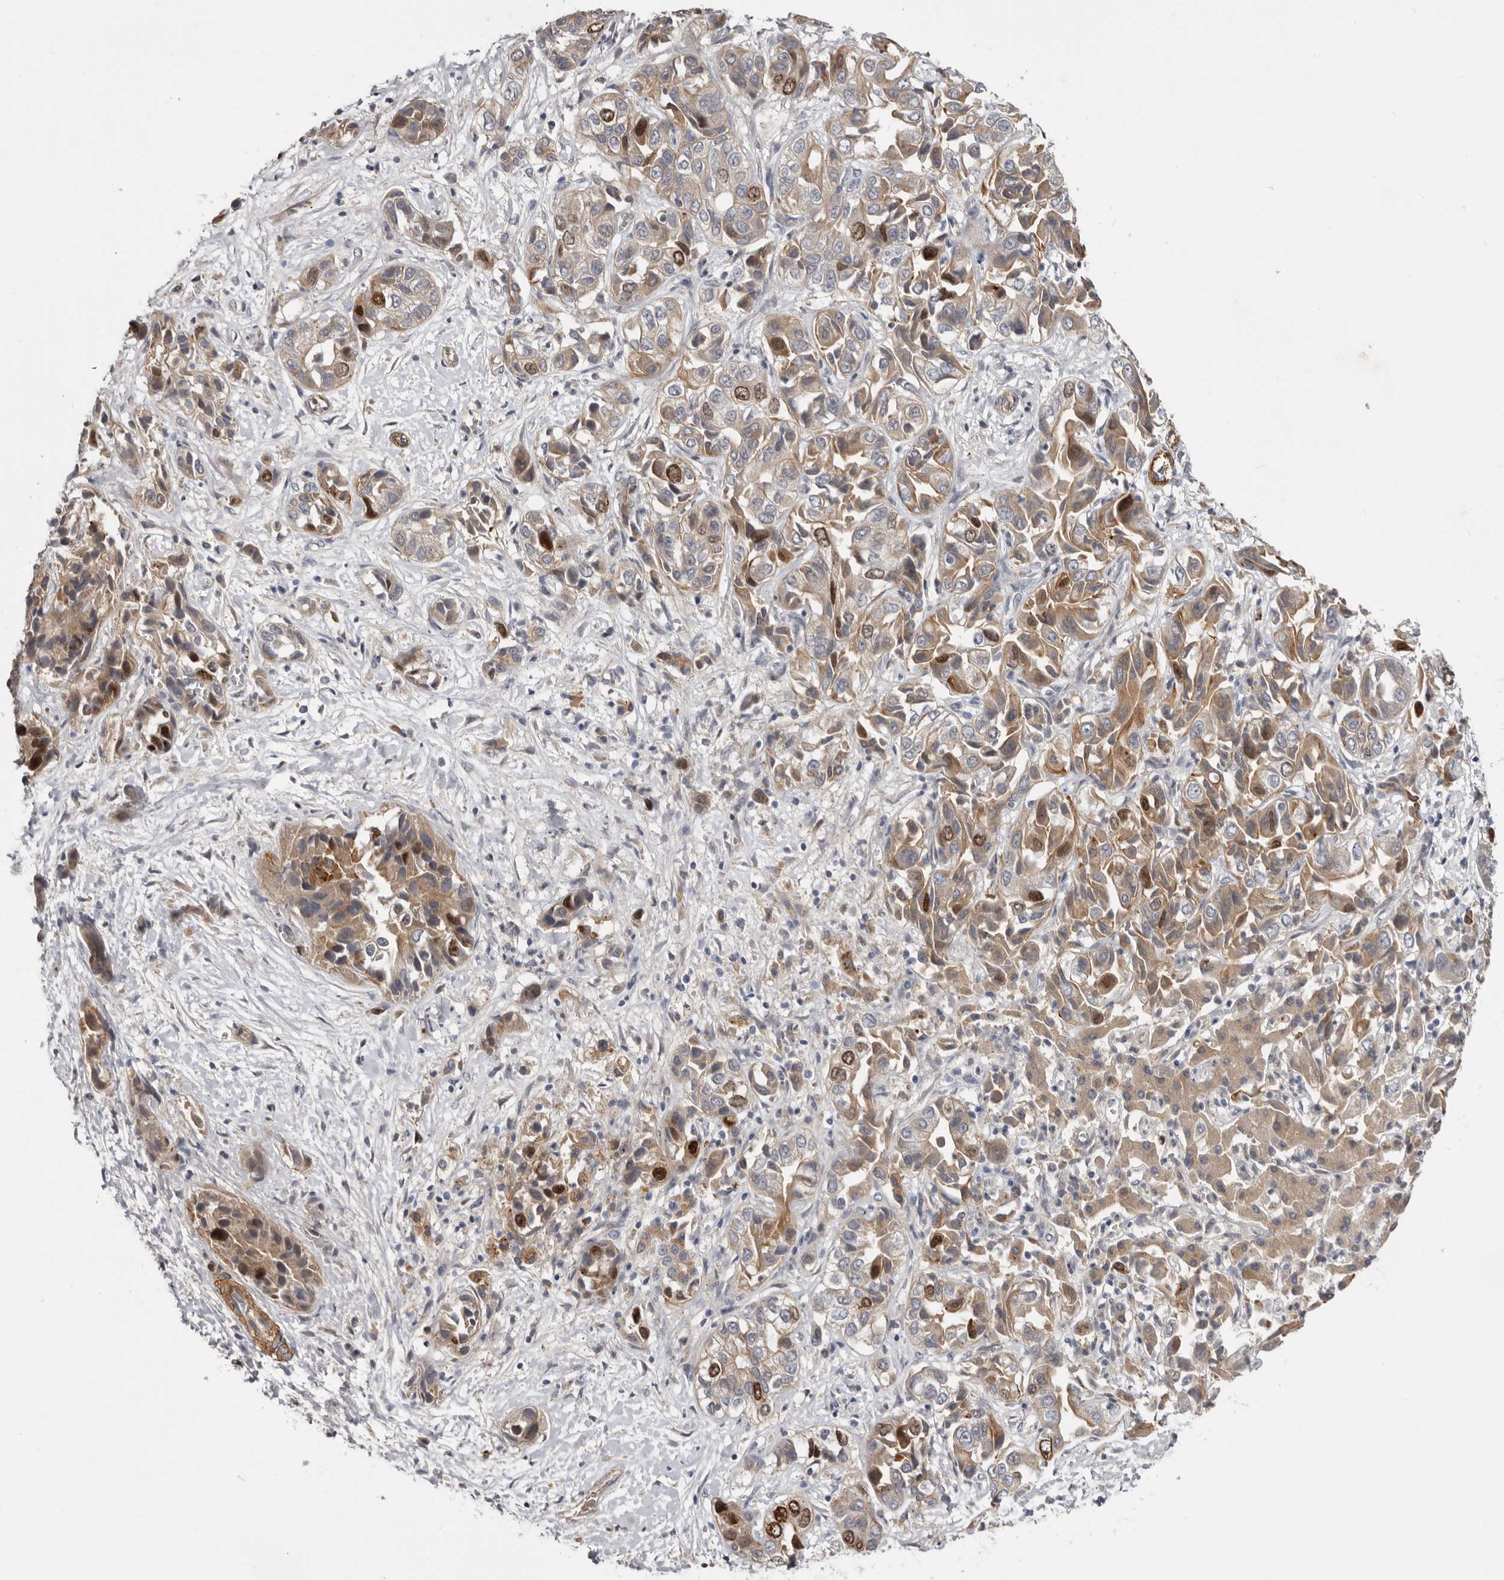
{"staining": {"intensity": "moderate", "quantity": ">75%", "location": "cytoplasmic/membranous,nuclear"}, "tissue": "liver cancer", "cell_type": "Tumor cells", "image_type": "cancer", "snomed": [{"axis": "morphology", "description": "Cholangiocarcinoma"}, {"axis": "topography", "description": "Liver"}], "caption": "Liver cancer was stained to show a protein in brown. There is medium levels of moderate cytoplasmic/membranous and nuclear positivity in about >75% of tumor cells. (IHC, brightfield microscopy, high magnification).", "gene": "CDCA8", "patient": {"sex": "female", "age": 52}}